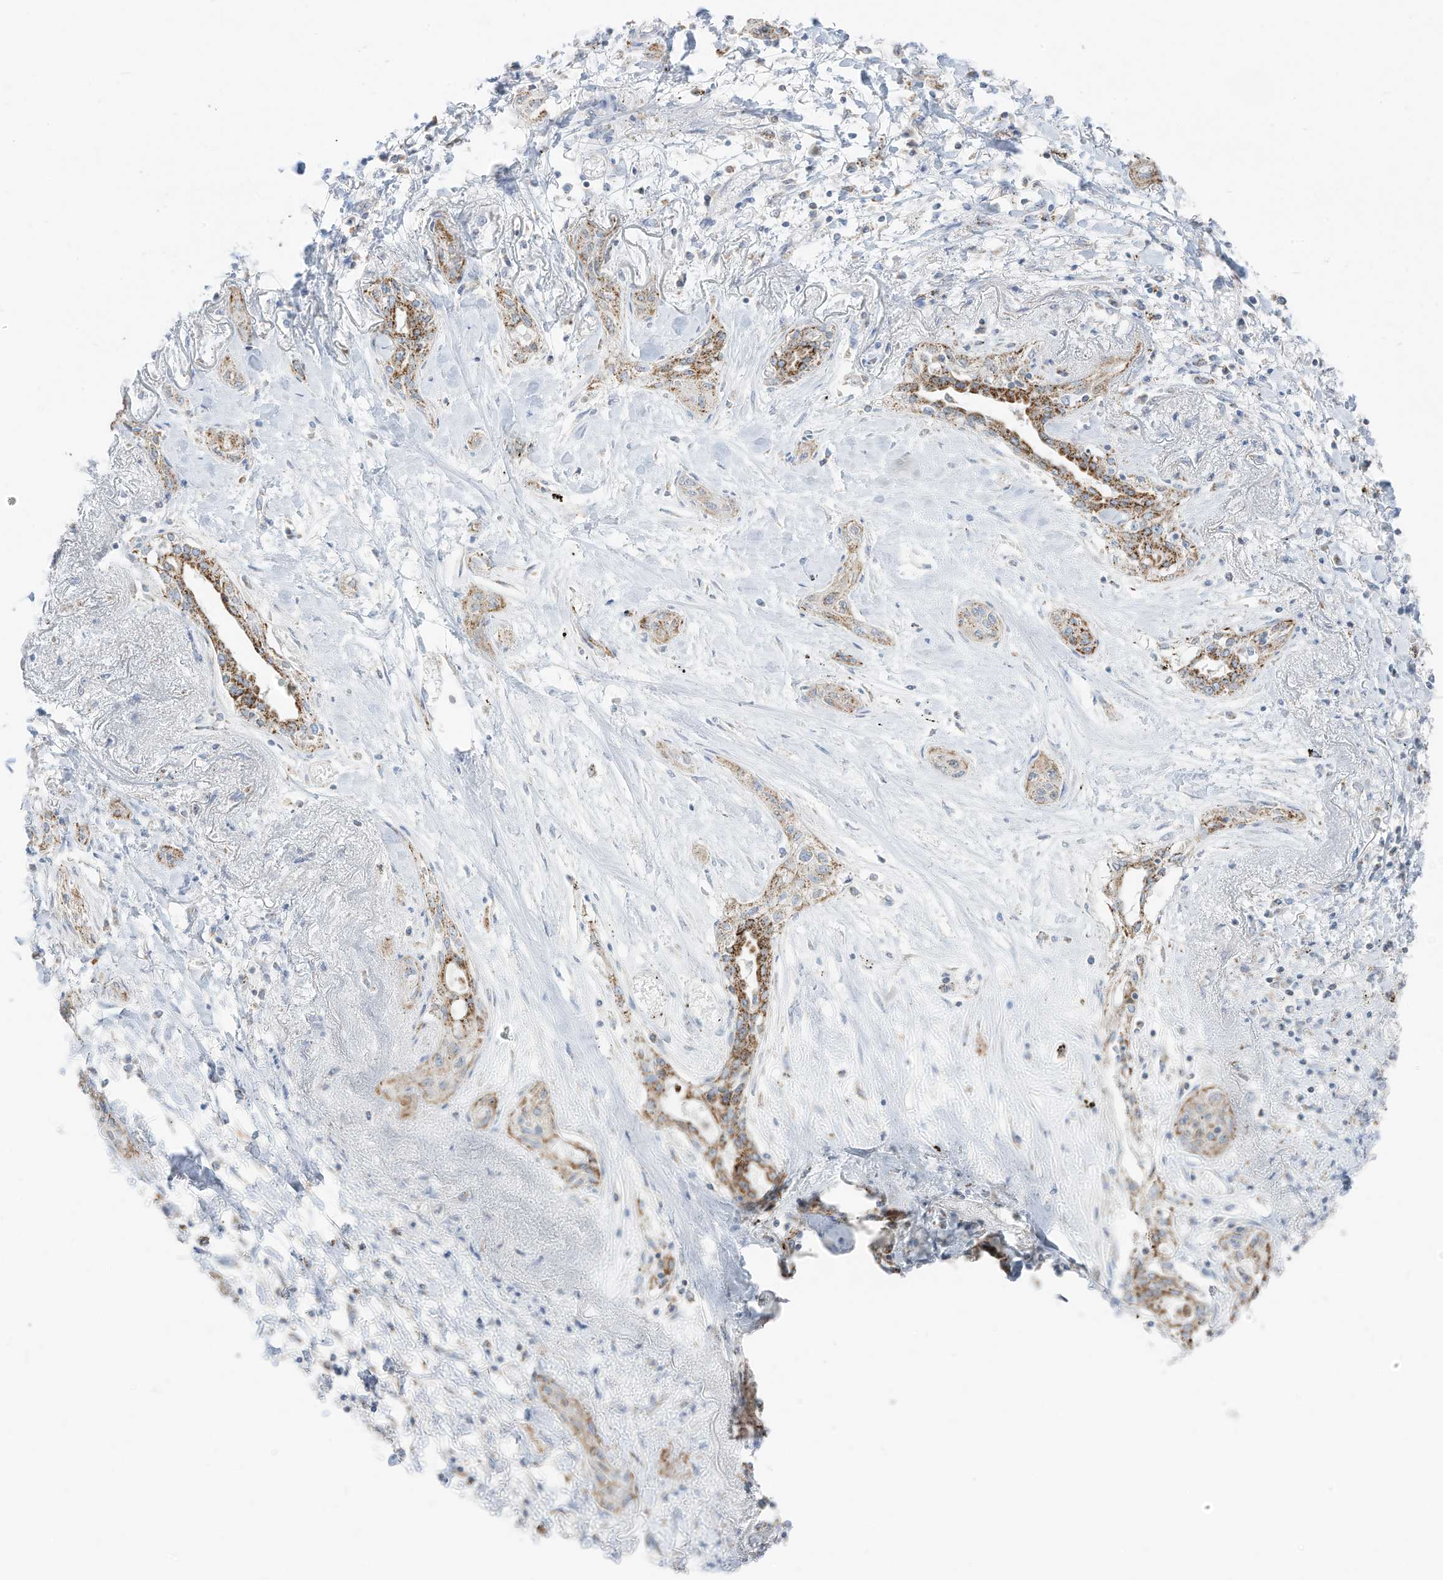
{"staining": {"intensity": "moderate", "quantity": ">75%", "location": "cytoplasmic/membranous"}, "tissue": "lung cancer", "cell_type": "Tumor cells", "image_type": "cancer", "snomed": [{"axis": "morphology", "description": "Squamous cell carcinoma, NOS"}, {"axis": "topography", "description": "Lung"}], "caption": "Protein expression analysis of human lung cancer reveals moderate cytoplasmic/membranous expression in about >75% of tumor cells.", "gene": "ETHE1", "patient": {"sex": "female", "age": 47}}